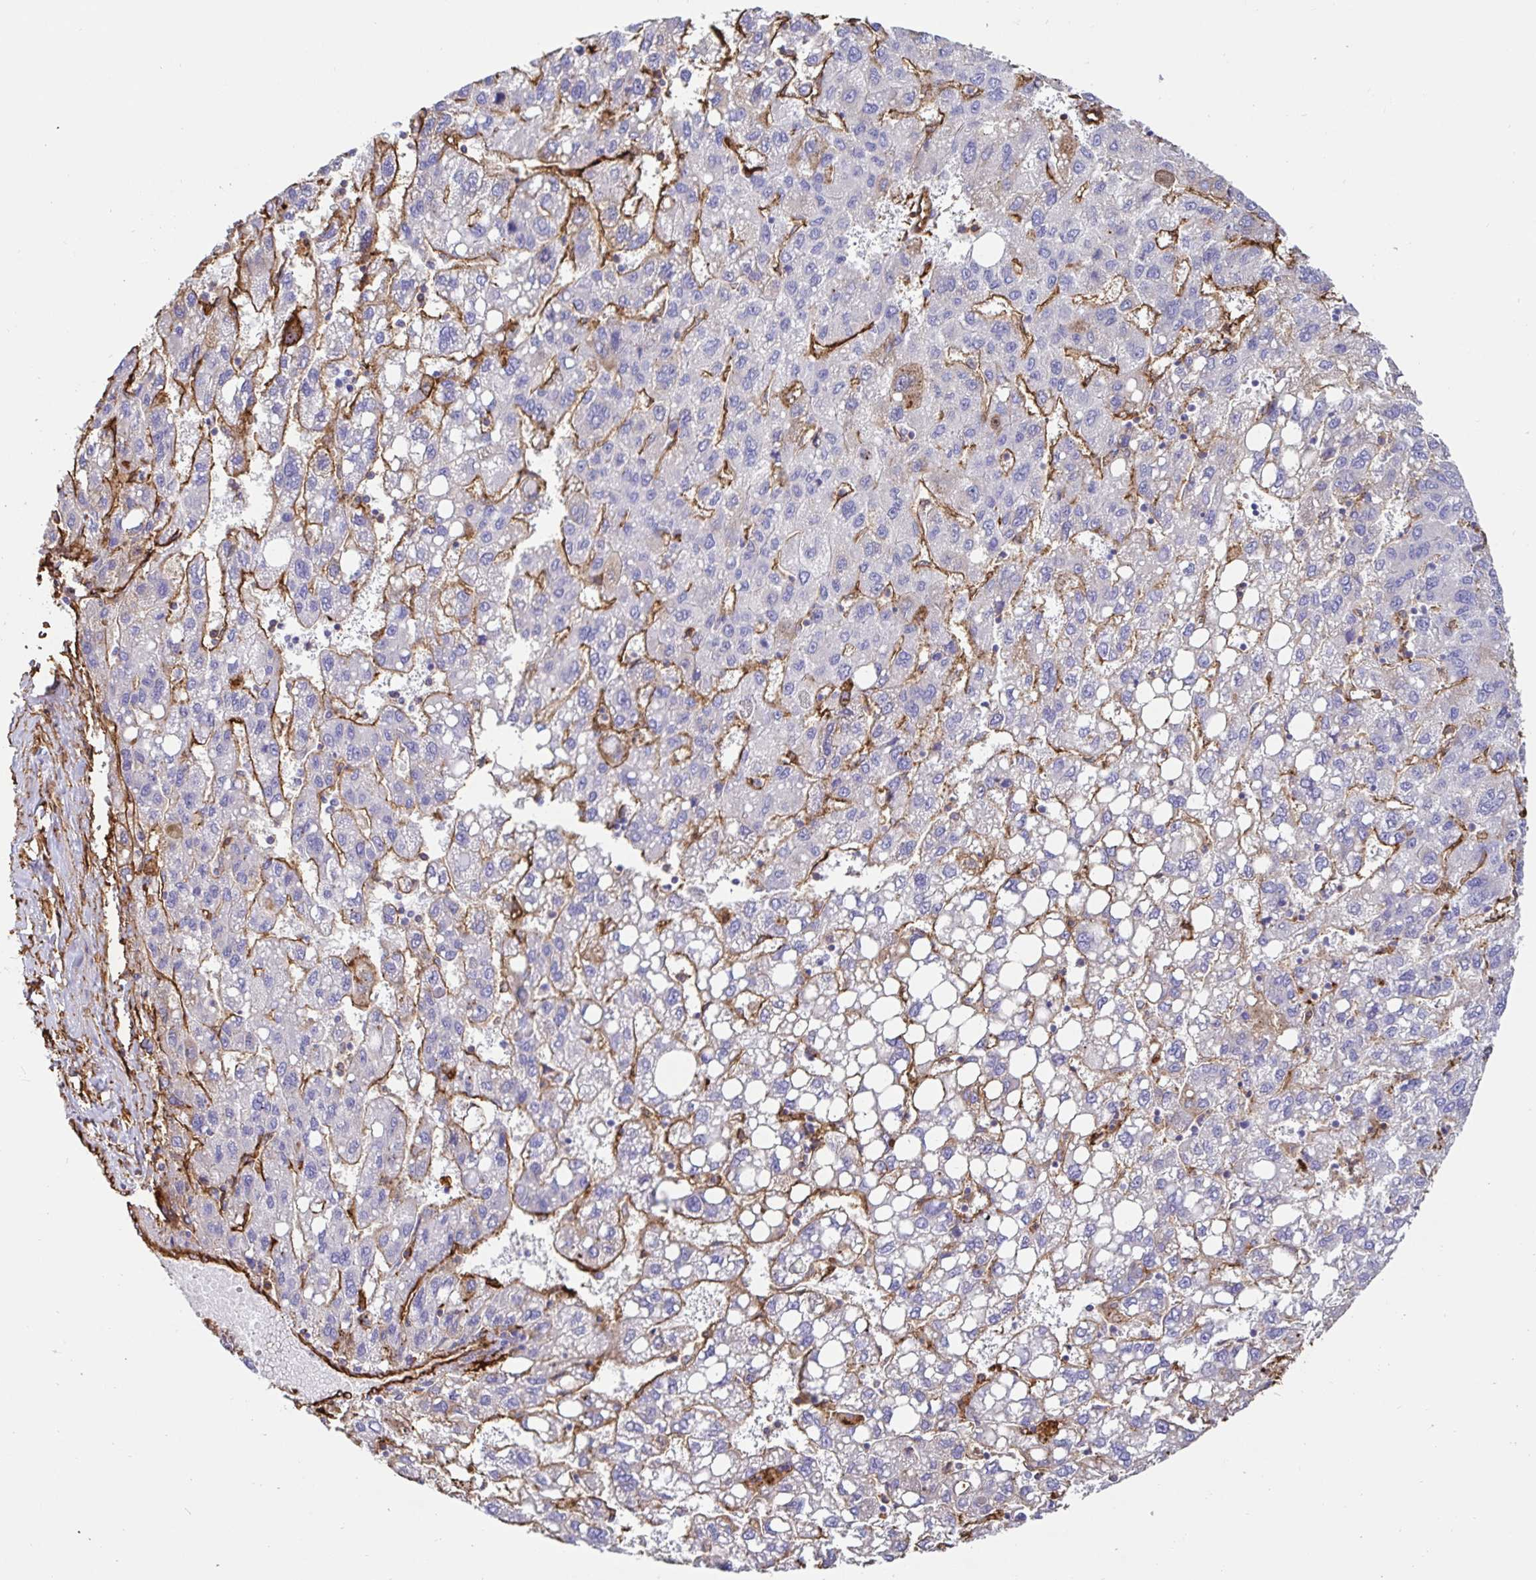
{"staining": {"intensity": "negative", "quantity": "none", "location": "none"}, "tissue": "liver cancer", "cell_type": "Tumor cells", "image_type": "cancer", "snomed": [{"axis": "morphology", "description": "Carcinoma, Hepatocellular, NOS"}, {"axis": "topography", "description": "Liver"}], "caption": "This is an immunohistochemistry (IHC) image of human liver cancer (hepatocellular carcinoma). There is no expression in tumor cells.", "gene": "ANXA2", "patient": {"sex": "female", "age": 82}}